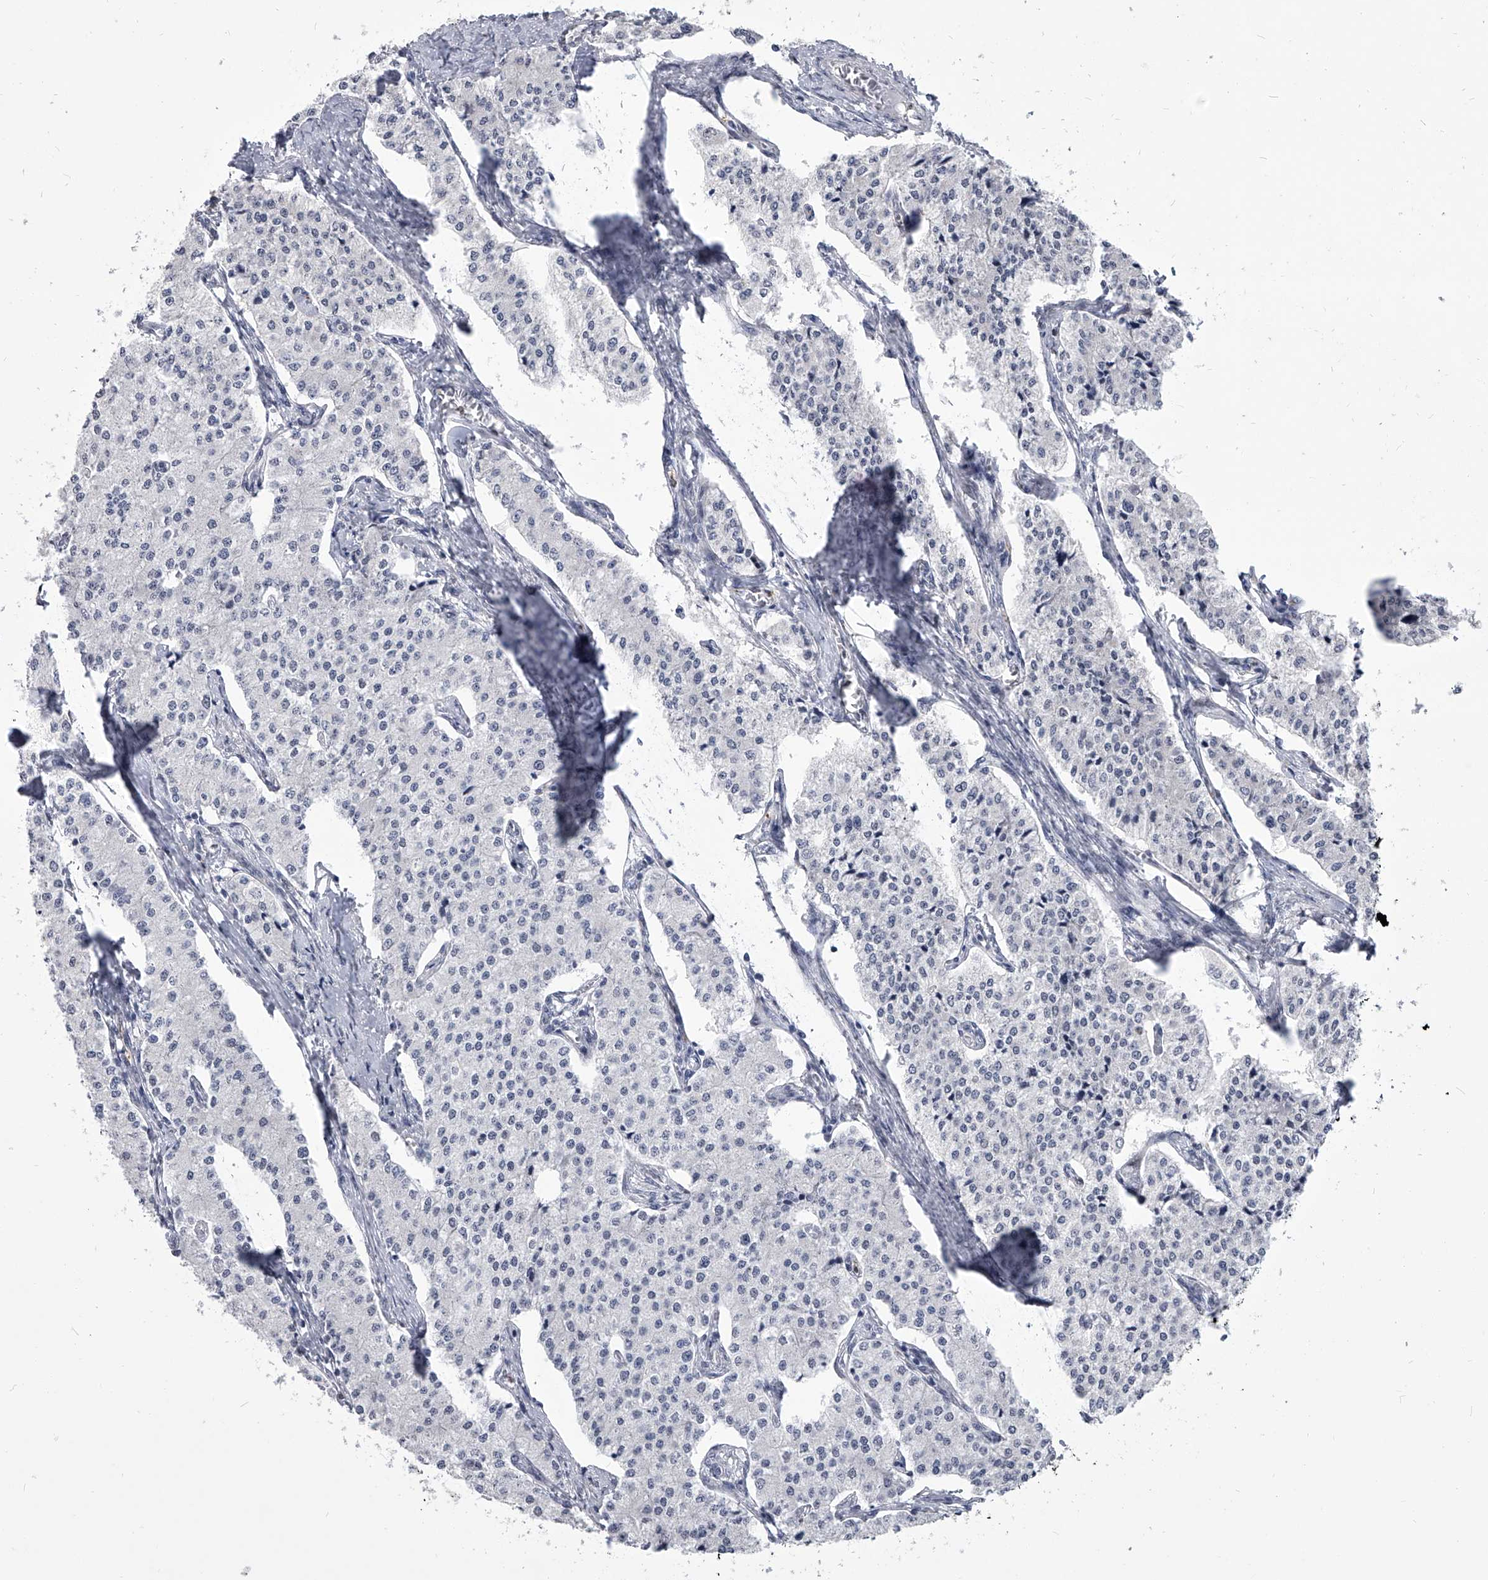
{"staining": {"intensity": "negative", "quantity": "none", "location": "none"}, "tissue": "carcinoid", "cell_type": "Tumor cells", "image_type": "cancer", "snomed": [{"axis": "morphology", "description": "Carcinoid, malignant, NOS"}, {"axis": "topography", "description": "Colon"}], "caption": "Micrograph shows no significant protein positivity in tumor cells of carcinoid (malignant). The staining was performed using DAB (3,3'-diaminobenzidine) to visualize the protein expression in brown, while the nuclei were stained in blue with hematoxylin (Magnification: 20x).", "gene": "EVA1C", "patient": {"sex": "female", "age": 52}}